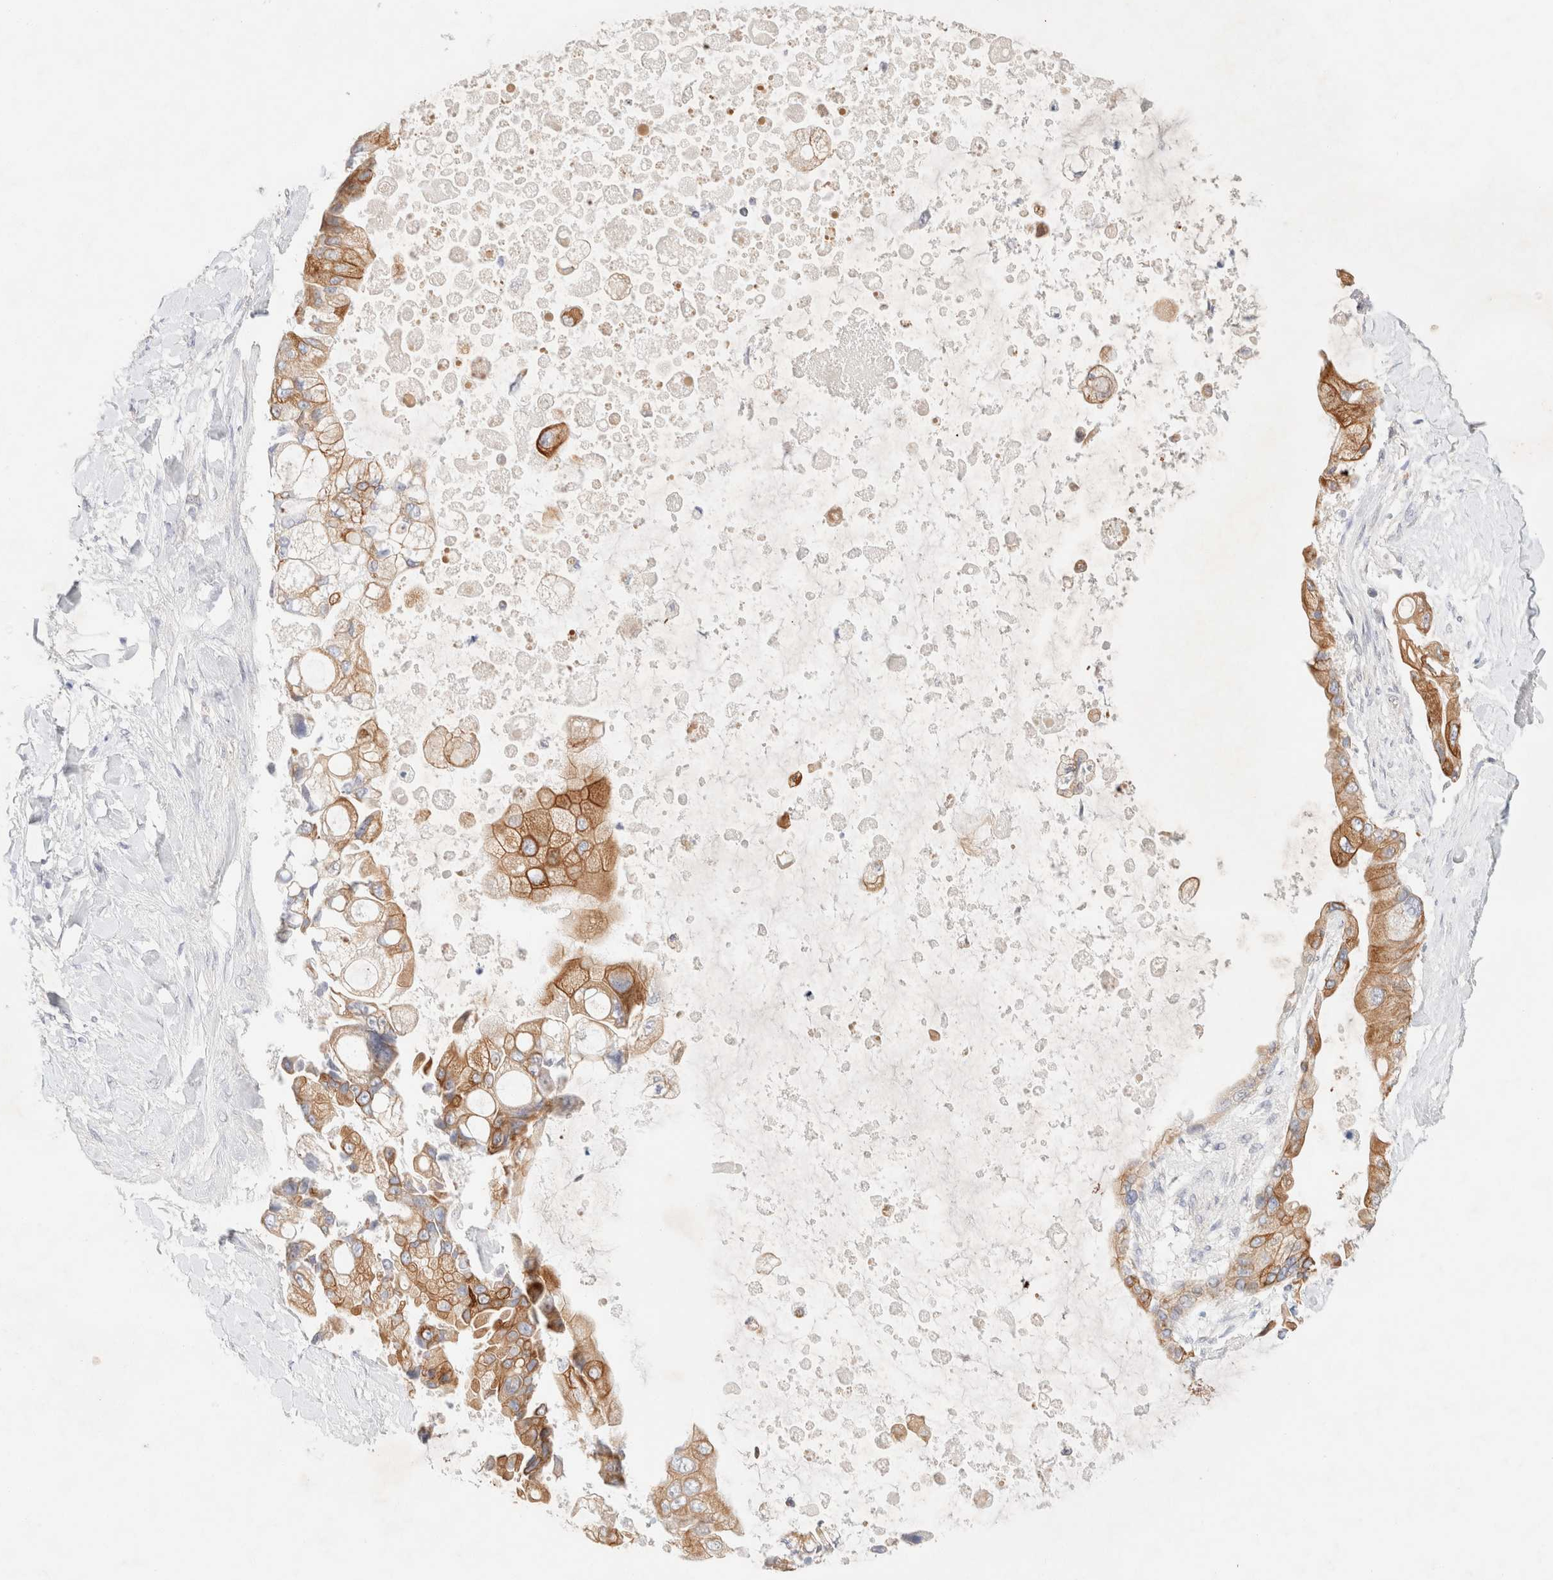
{"staining": {"intensity": "moderate", "quantity": ">75%", "location": "cytoplasmic/membranous"}, "tissue": "liver cancer", "cell_type": "Tumor cells", "image_type": "cancer", "snomed": [{"axis": "morphology", "description": "Cholangiocarcinoma"}, {"axis": "topography", "description": "Liver"}], "caption": "Protein expression analysis of liver cancer shows moderate cytoplasmic/membranous positivity in about >75% of tumor cells.", "gene": "CSNK1E", "patient": {"sex": "male", "age": 50}}